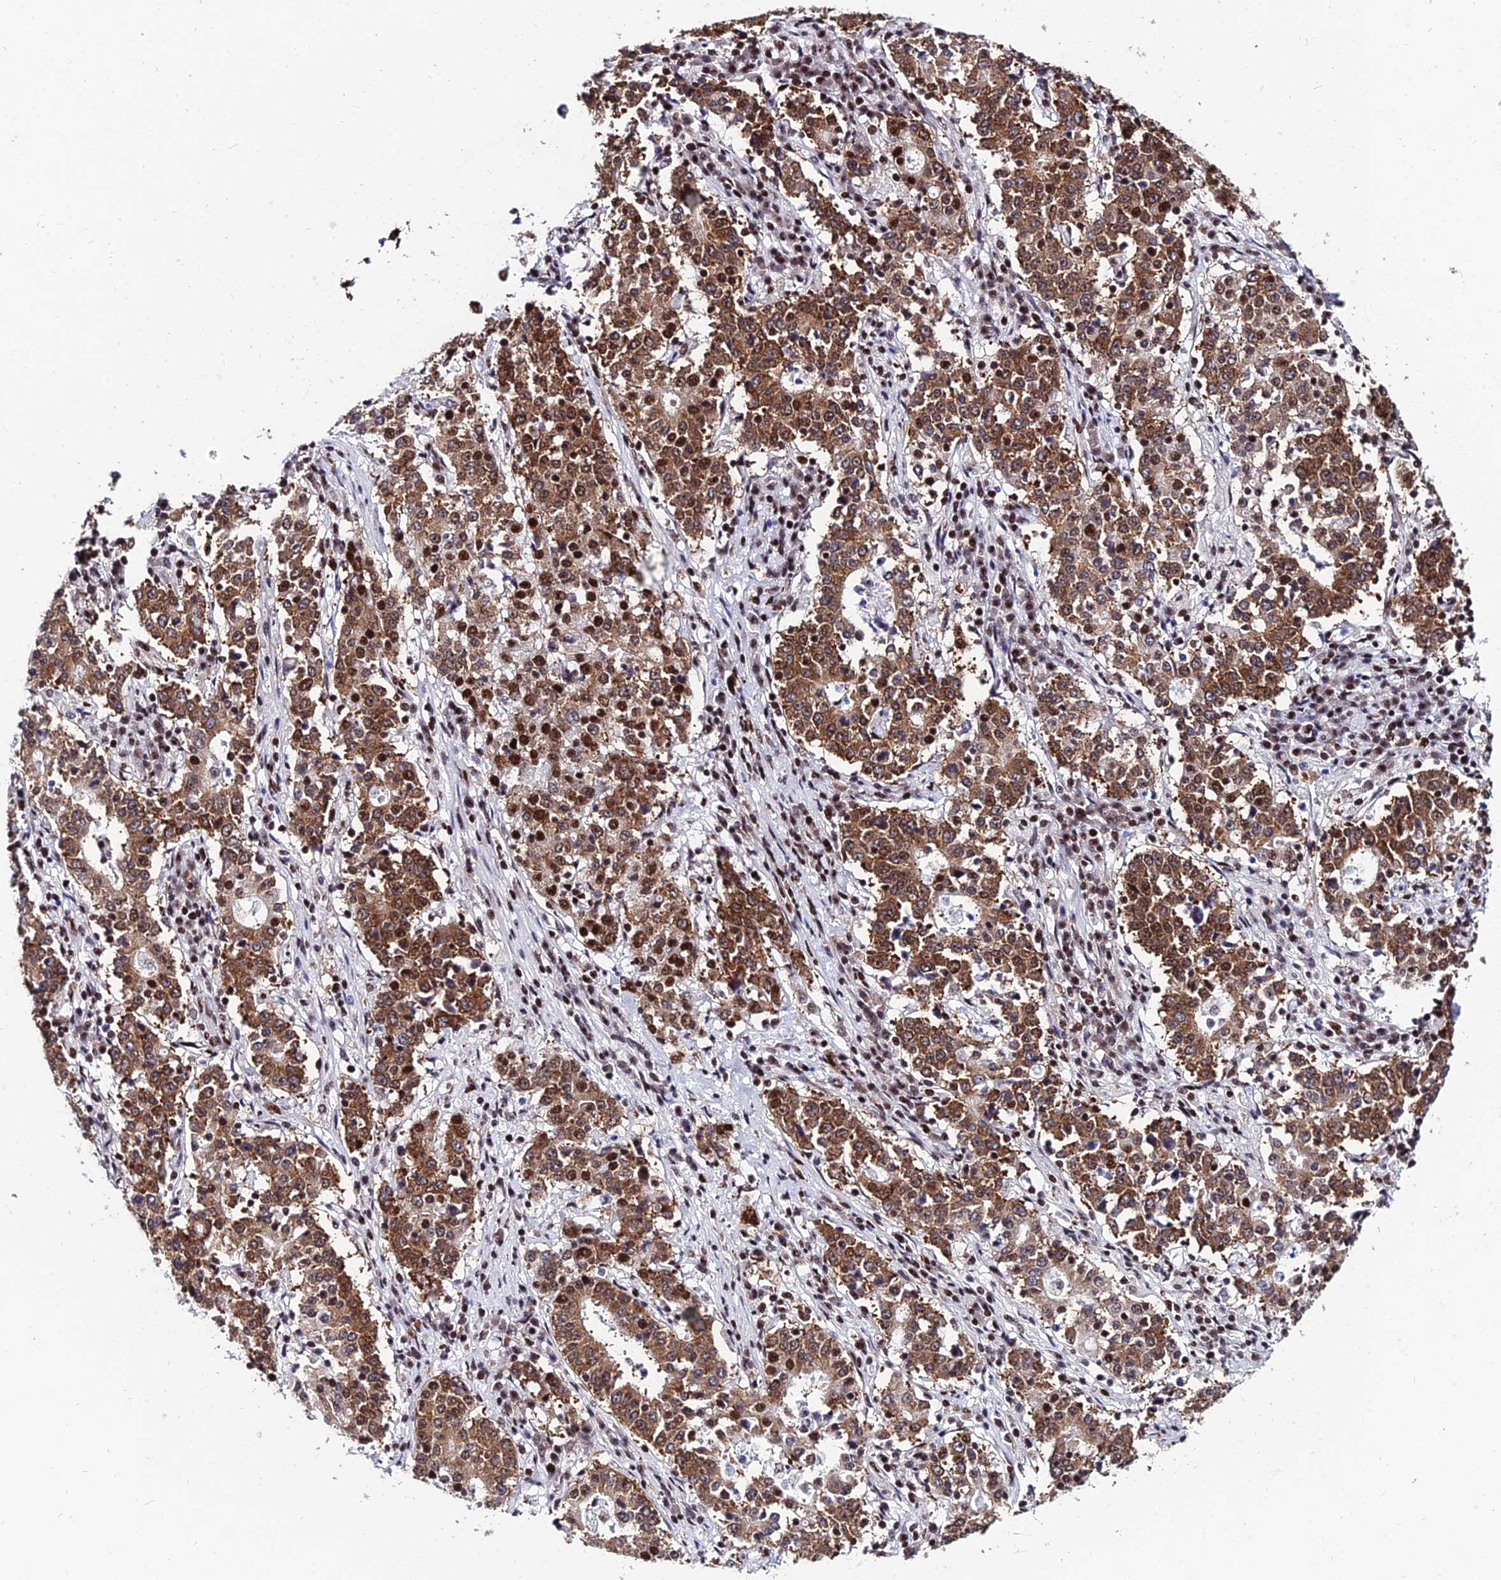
{"staining": {"intensity": "moderate", "quantity": ">75%", "location": "cytoplasmic/membranous,nuclear"}, "tissue": "stomach cancer", "cell_type": "Tumor cells", "image_type": "cancer", "snomed": [{"axis": "morphology", "description": "Adenocarcinoma, NOS"}, {"axis": "topography", "description": "Stomach"}], "caption": "Immunohistochemical staining of human stomach adenocarcinoma demonstrates medium levels of moderate cytoplasmic/membranous and nuclear protein staining in approximately >75% of tumor cells. Using DAB (brown) and hematoxylin (blue) stains, captured at high magnification using brightfield microscopy.", "gene": "HNRNPH1", "patient": {"sex": "male", "age": 59}}